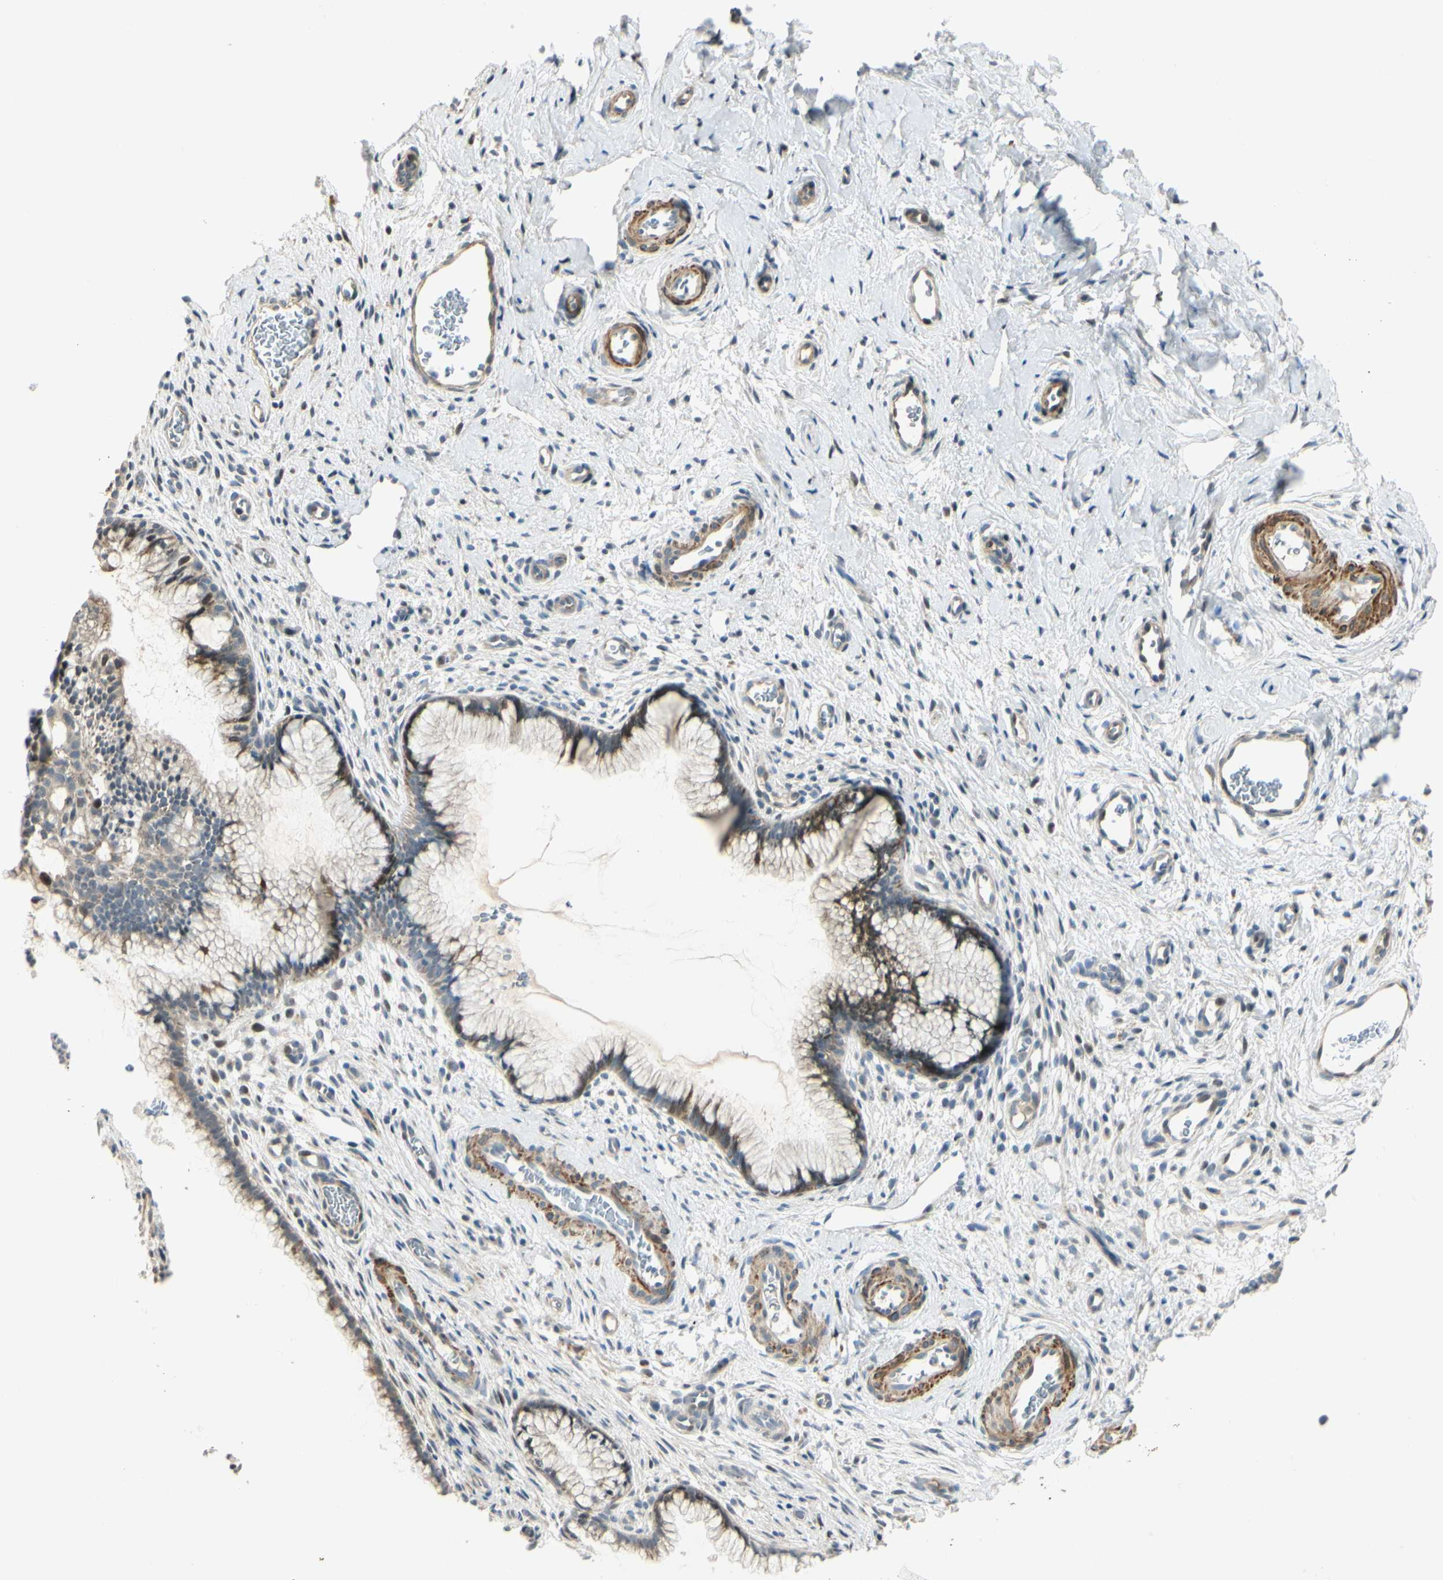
{"staining": {"intensity": "moderate", "quantity": ">75%", "location": "cytoplasmic/membranous"}, "tissue": "cervix", "cell_type": "Glandular cells", "image_type": "normal", "snomed": [{"axis": "morphology", "description": "Normal tissue, NOS"}, {"axis": "topography", "description": "Cervix"}], "caption": "The immunohistochemical stain labels moderate cytoplasmic/membranous expression in glandular cells of unremarkable cervix.", "gene": "P4HA3", "patient": {"sex": "female", "age": 65}}